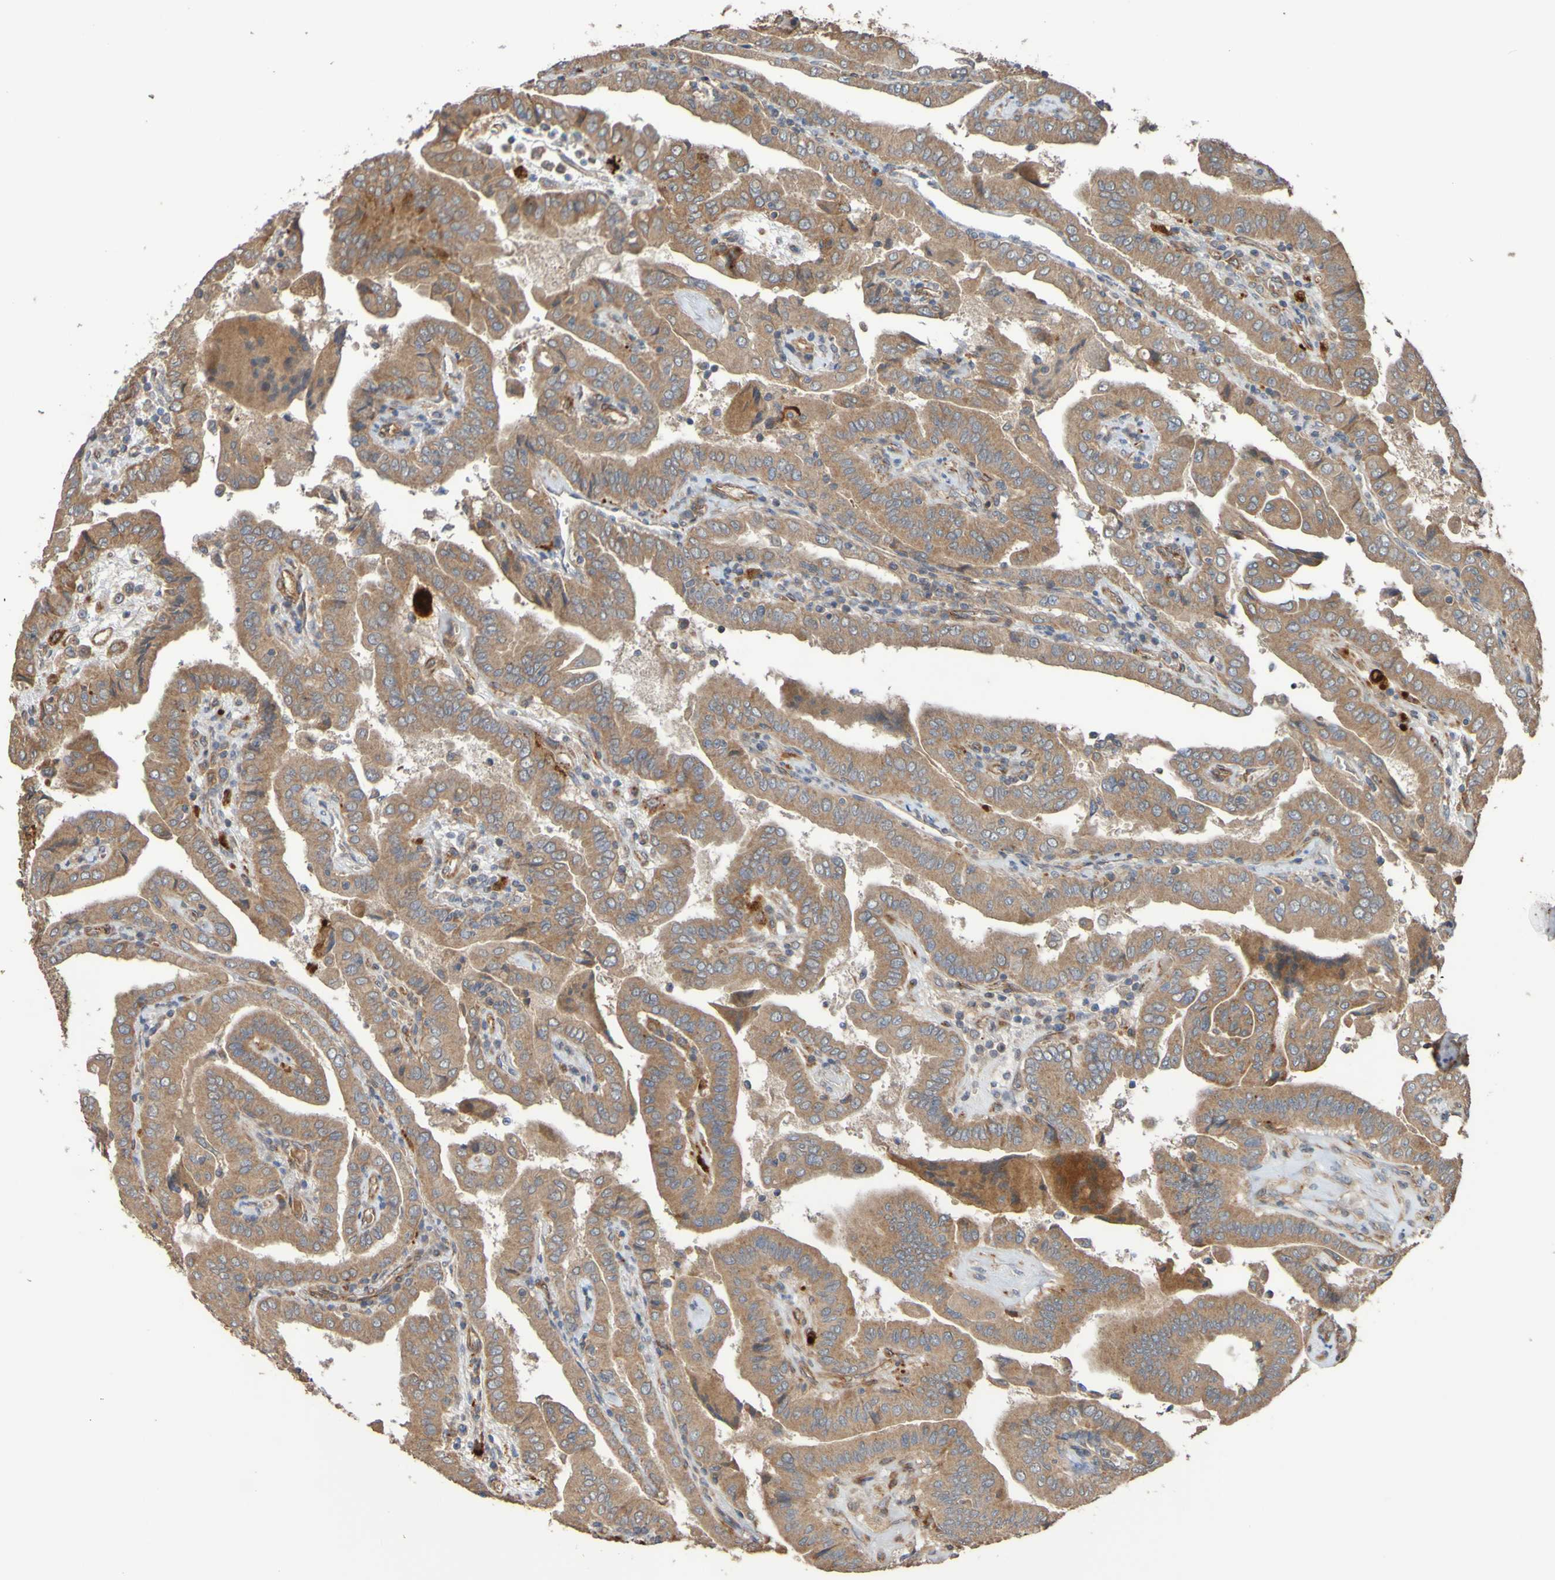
{"staining": {"intensity": "moderate", "quantity": ">75%", "location": "cytoplasmic/membranous"}, "tissue": "thyroid cancer", "cell_type": "Tumor cells", "image_type": "cancer", "snomed": [{"axis": "morphology", "description": "Papillary adenocarcinoma, NOS"}, {"axis": "topography", "description": "Thyroid gland"}], "caption": "This photomicrograph shows papillary adenocarcinoma (thyroid) stained with immunohistochemistry to label a protein in brown. The cytoplasmic/membranous of tumor cells show moderate positivity for the protein. Nuclei are counter-stained blue.", "gene": "UCN", "patient": {"sex": "male", "age": 33}}